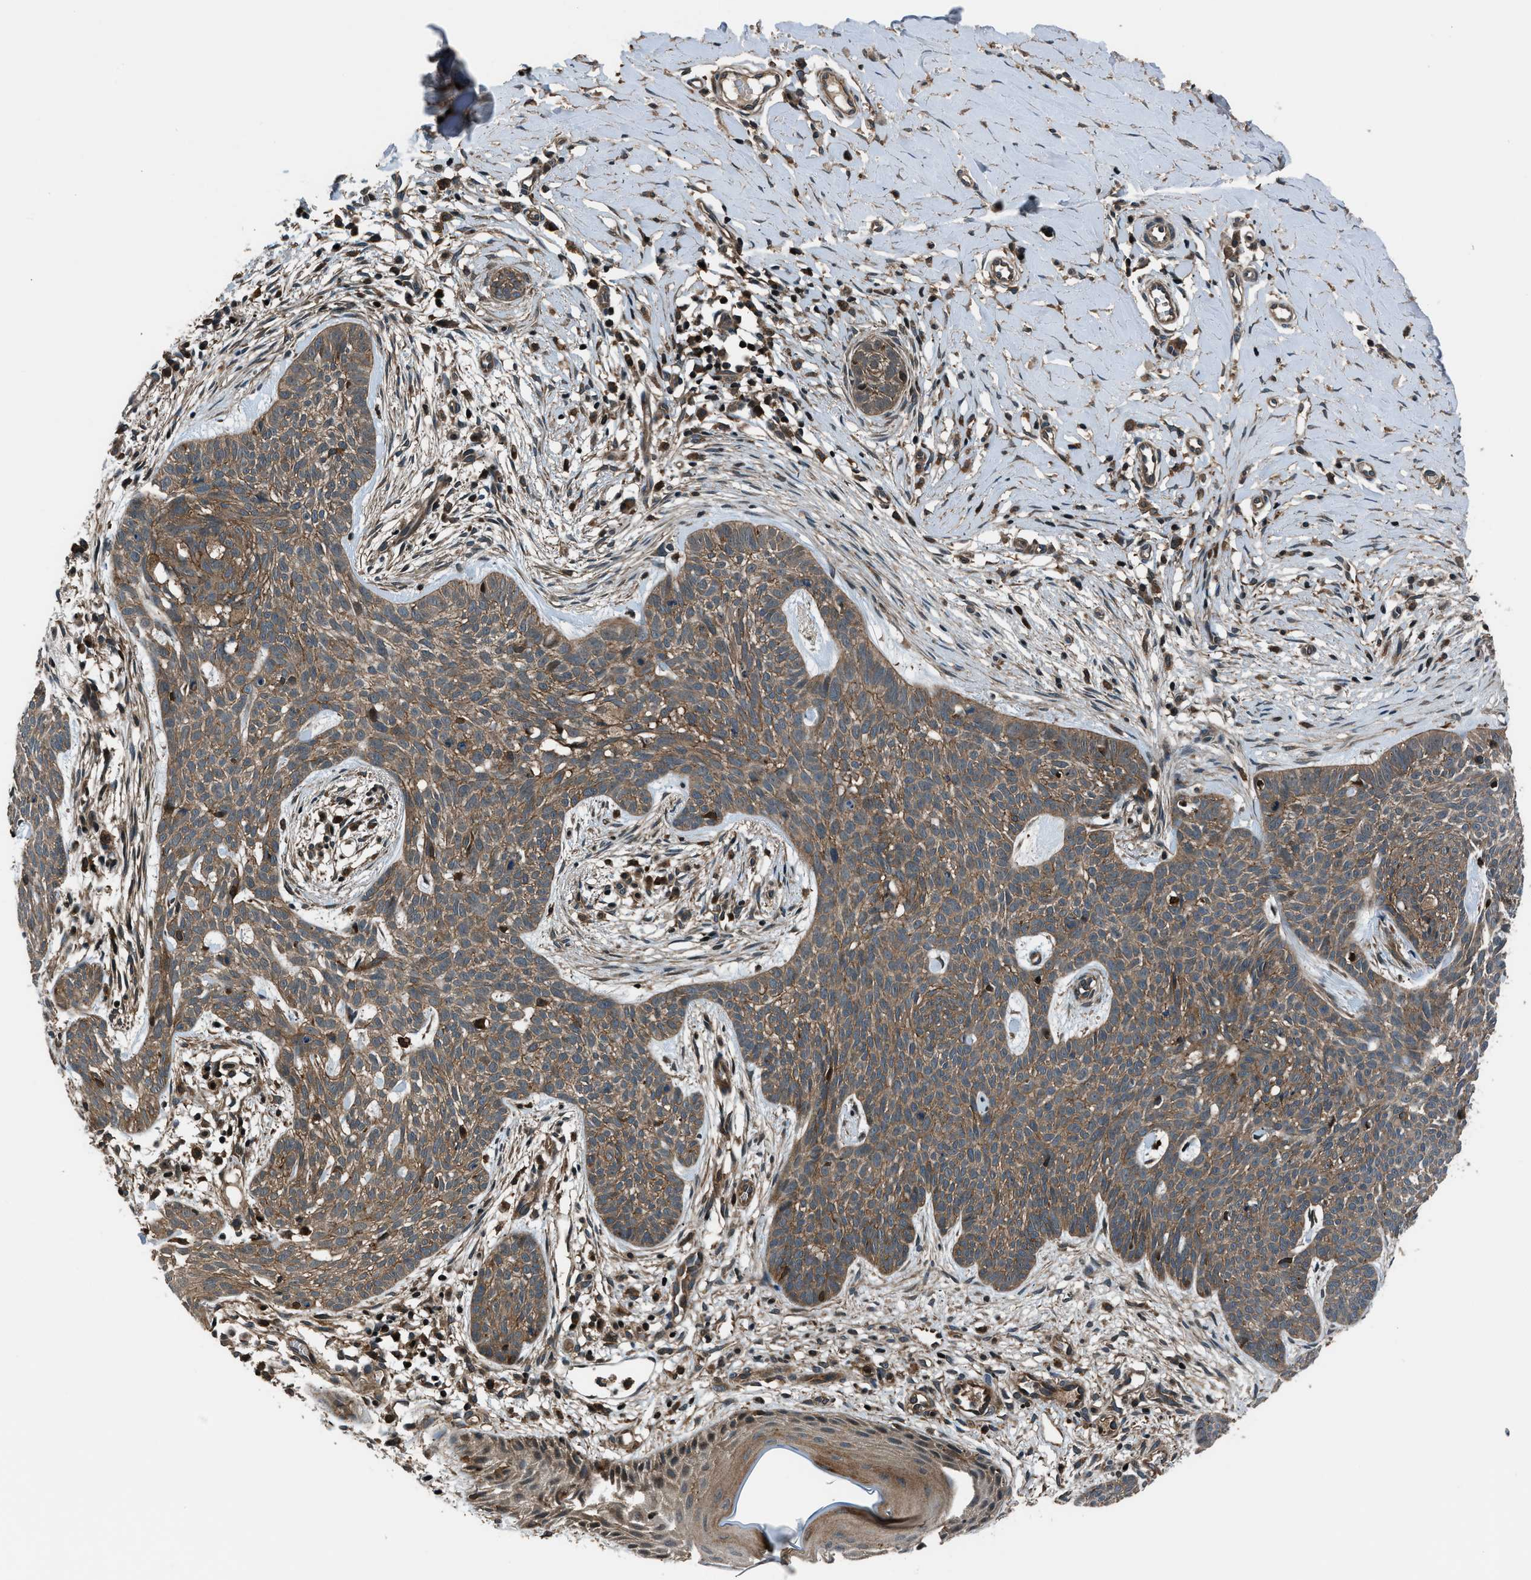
{"staining": {"intensity": "weak", "quantity": ">75%", "location": "cytoplasmic/membranous"}, "tissue": "skin cancer", "cell_type": "Tumor cells", "image_type": "cancer", "snomed": [{"axis": "morphology", "description": "Basal cell carcinoma"}, {"axis": "topography", "description": "Skin"}], "caption": "This is a histology image of immunohistochemistry staining of skin basal cell carcinoma, which shows weak positivity in the cytoplasmic/membranous of tumor cells.", "gene": "ARHGEF11", "patient": {"sex": "female", "age": 59}}